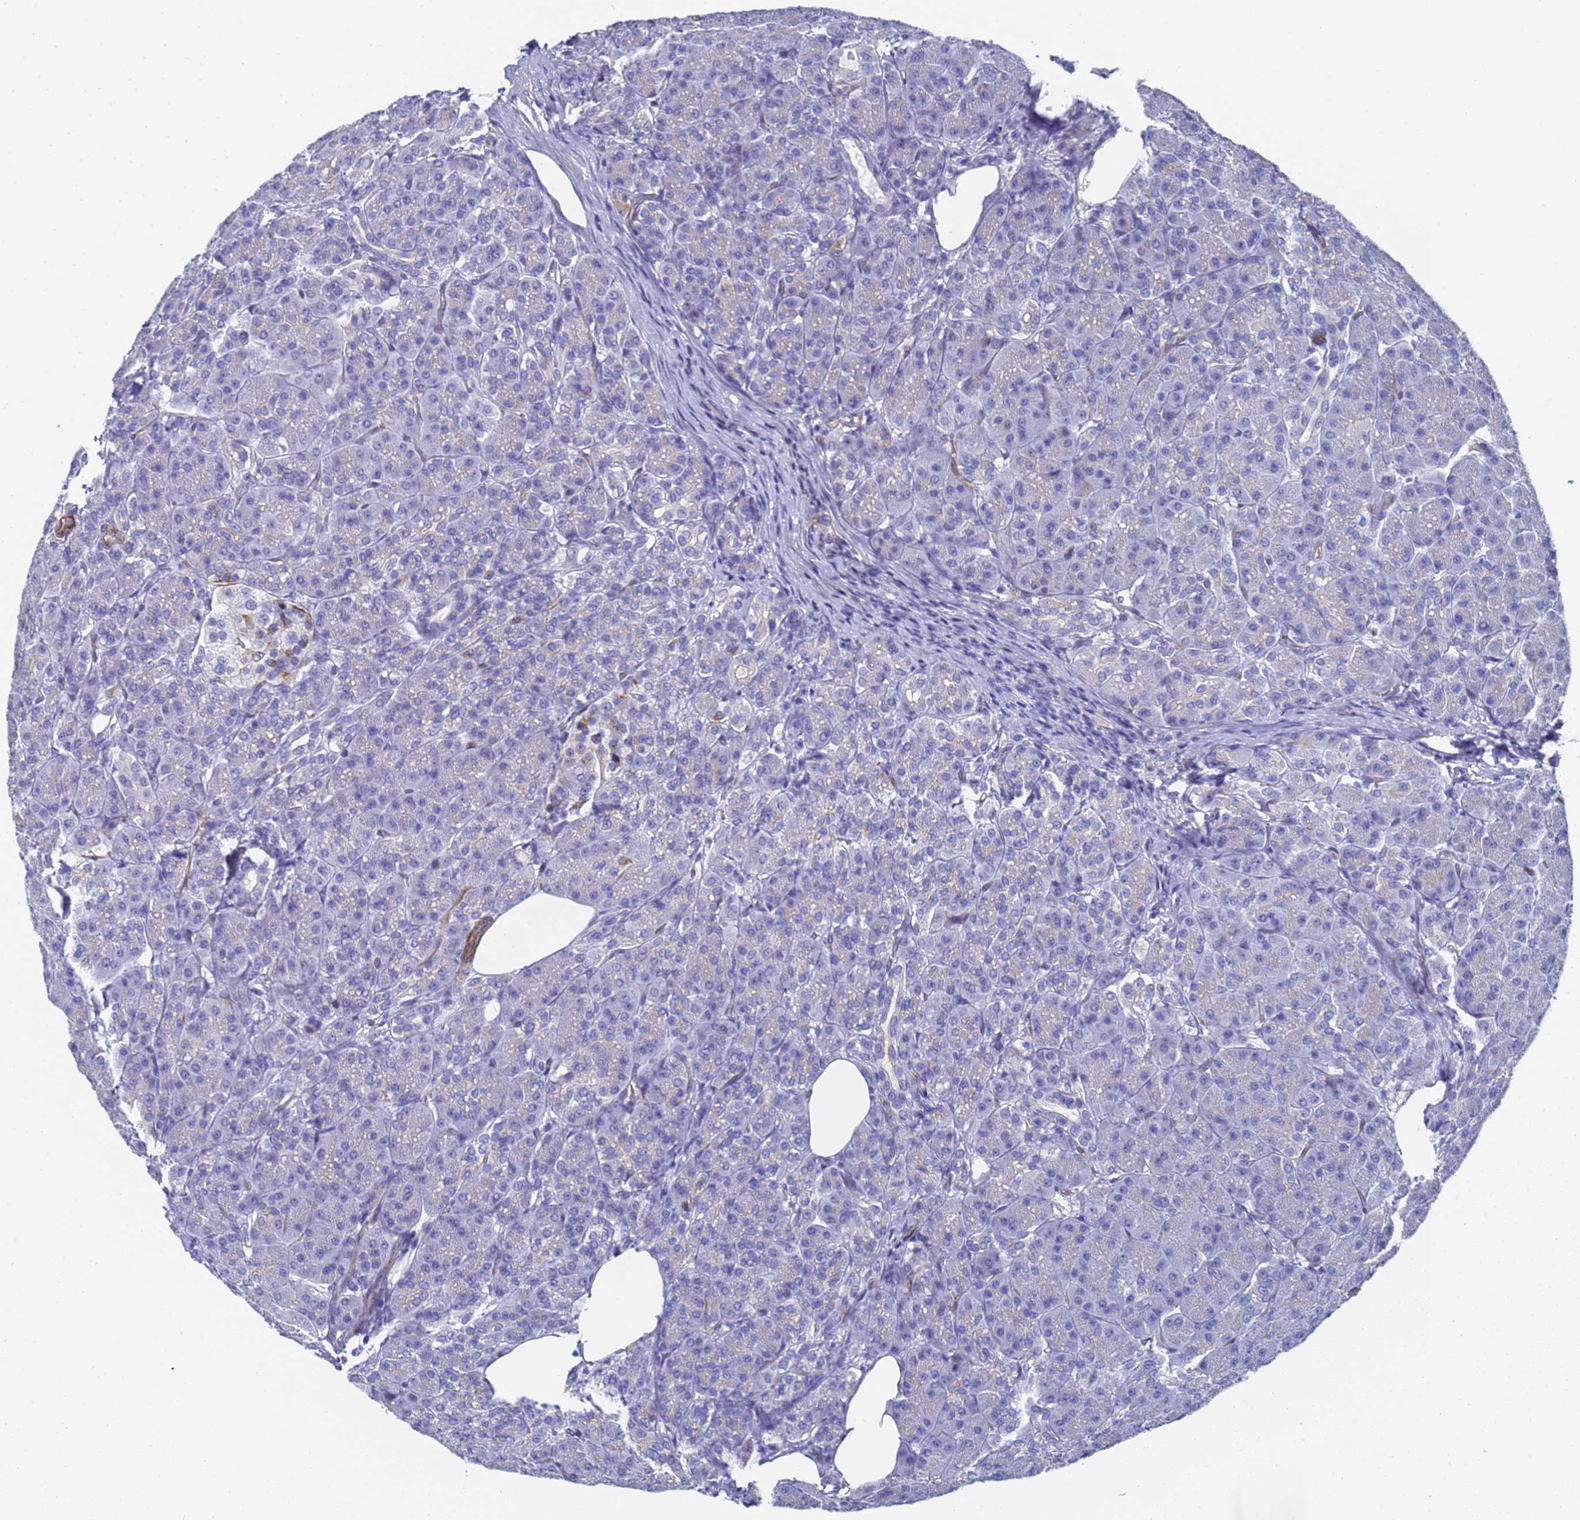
{"staining": {"intensity": "weak", "quantity": "<25%", "location": "cytoplasmic/membranous"}, "tissue": "pancreas", "cell_type": "Exocrine glandular cells", "image_type": "normal", "snomed": [{"axis": "morphology", "description": "Normal tissue, NOS"}, {"axis": "topography", "description": "Pancreas"}], "caption": "Immunohistochemical staining of unremarkable human pancreas displays no significant positivity in exocrine glandular cells. (Brightfield microscopy of DAB (3,3'-diaminobenzidine) IHC at high magnification).", "gene": "ENSG00000198211", "patient": {"sex": "male", "age": 63}}